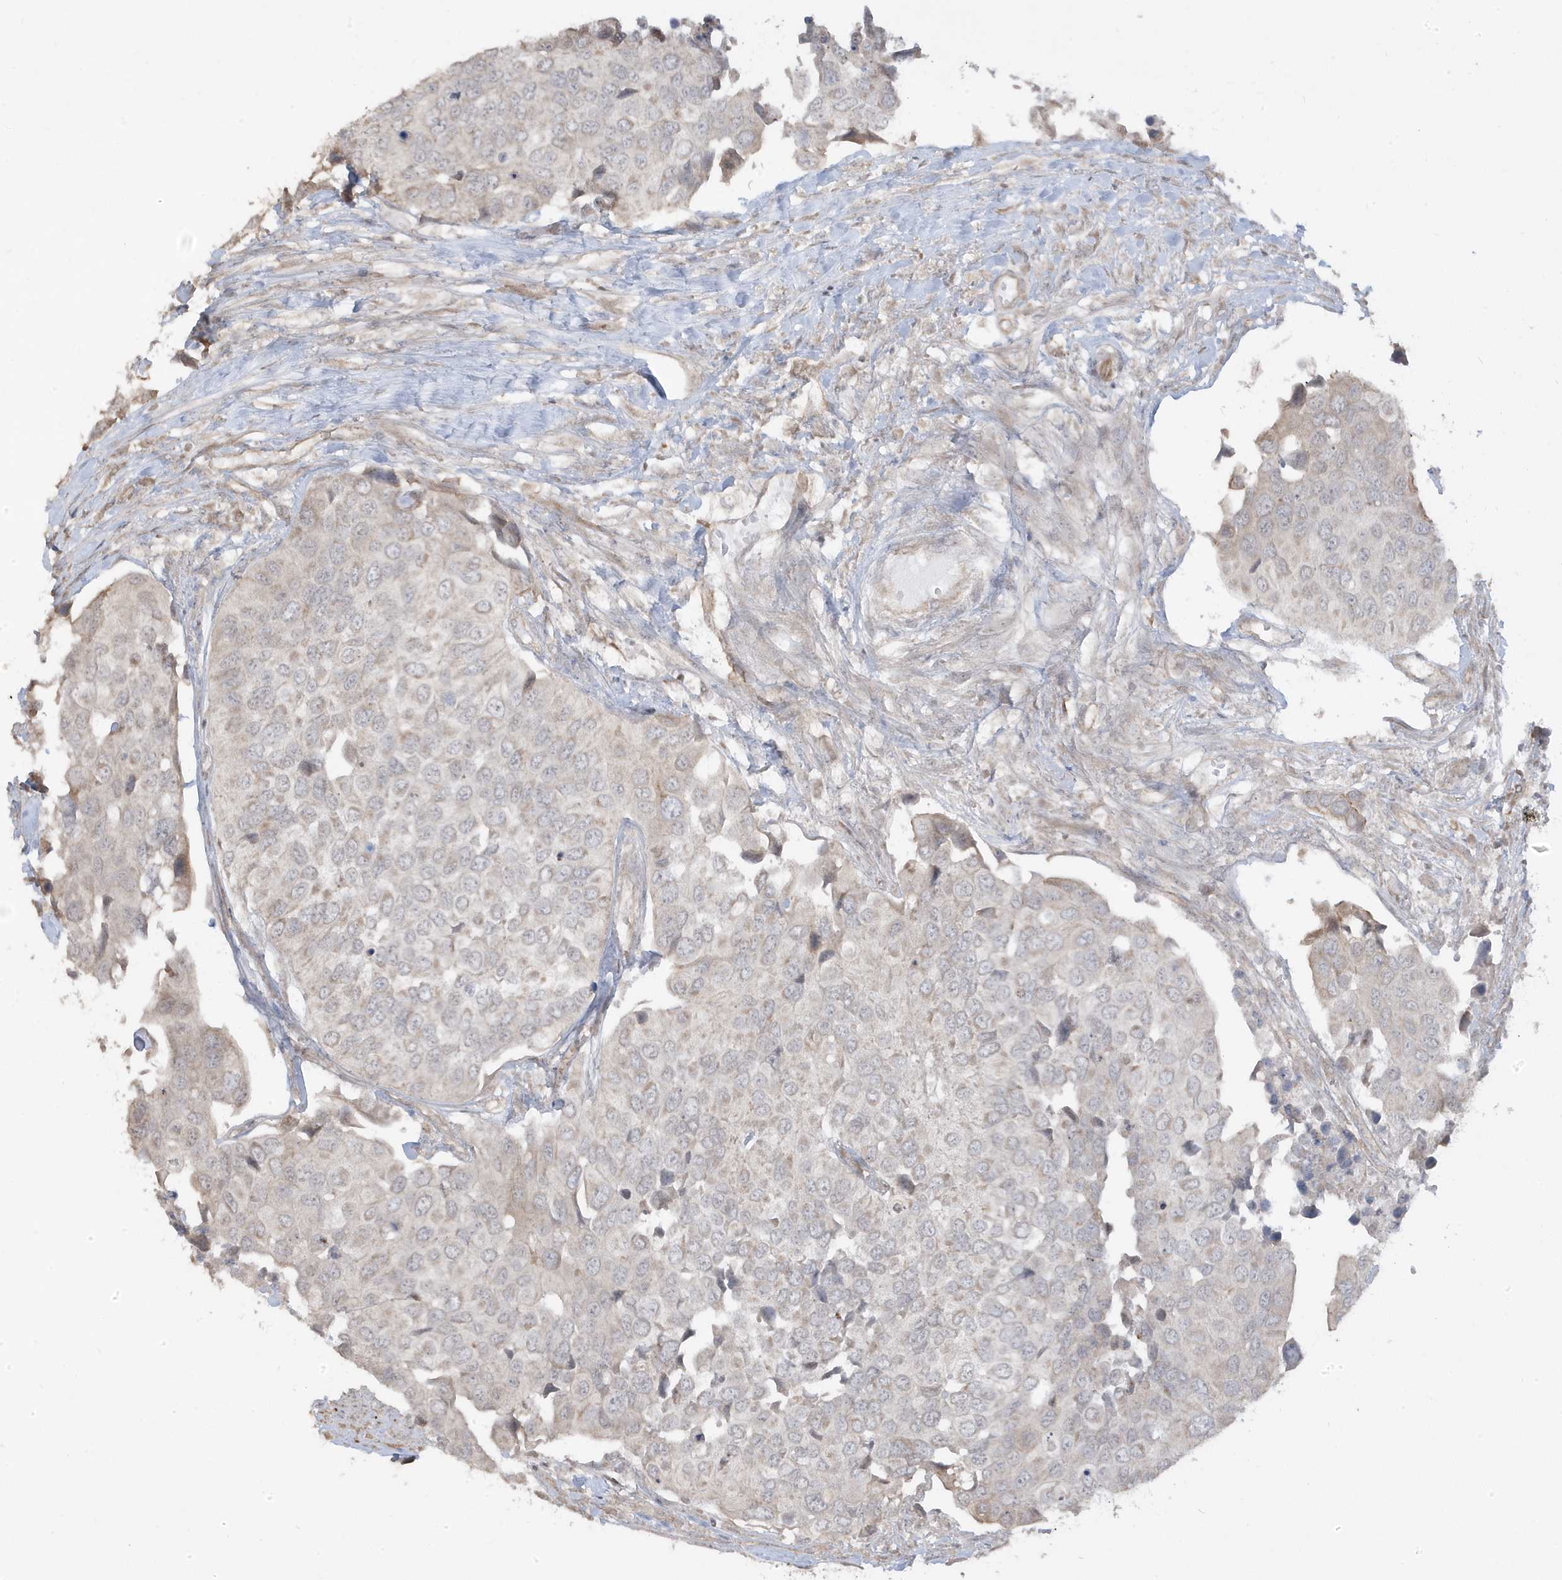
{"staining": {"intensity": "negative", "quantity": "none", "location": "none"}, "tissue": "urothelial cancer", "cell_type": "Tumor cells", "image_type": "cancer", "snomed": [{"axis": "morphology", "description": "Urothelial carcinoma, High grade"}, {"axis": "topography", "description": "Urinary bladder"}], "caption": "This is an immunohistochemistry histopathology image of urothelial cancer. There is no expression in tumor cells.", "gene": "DNAJC12", "patient": {"sex": "male", "age": 74}}